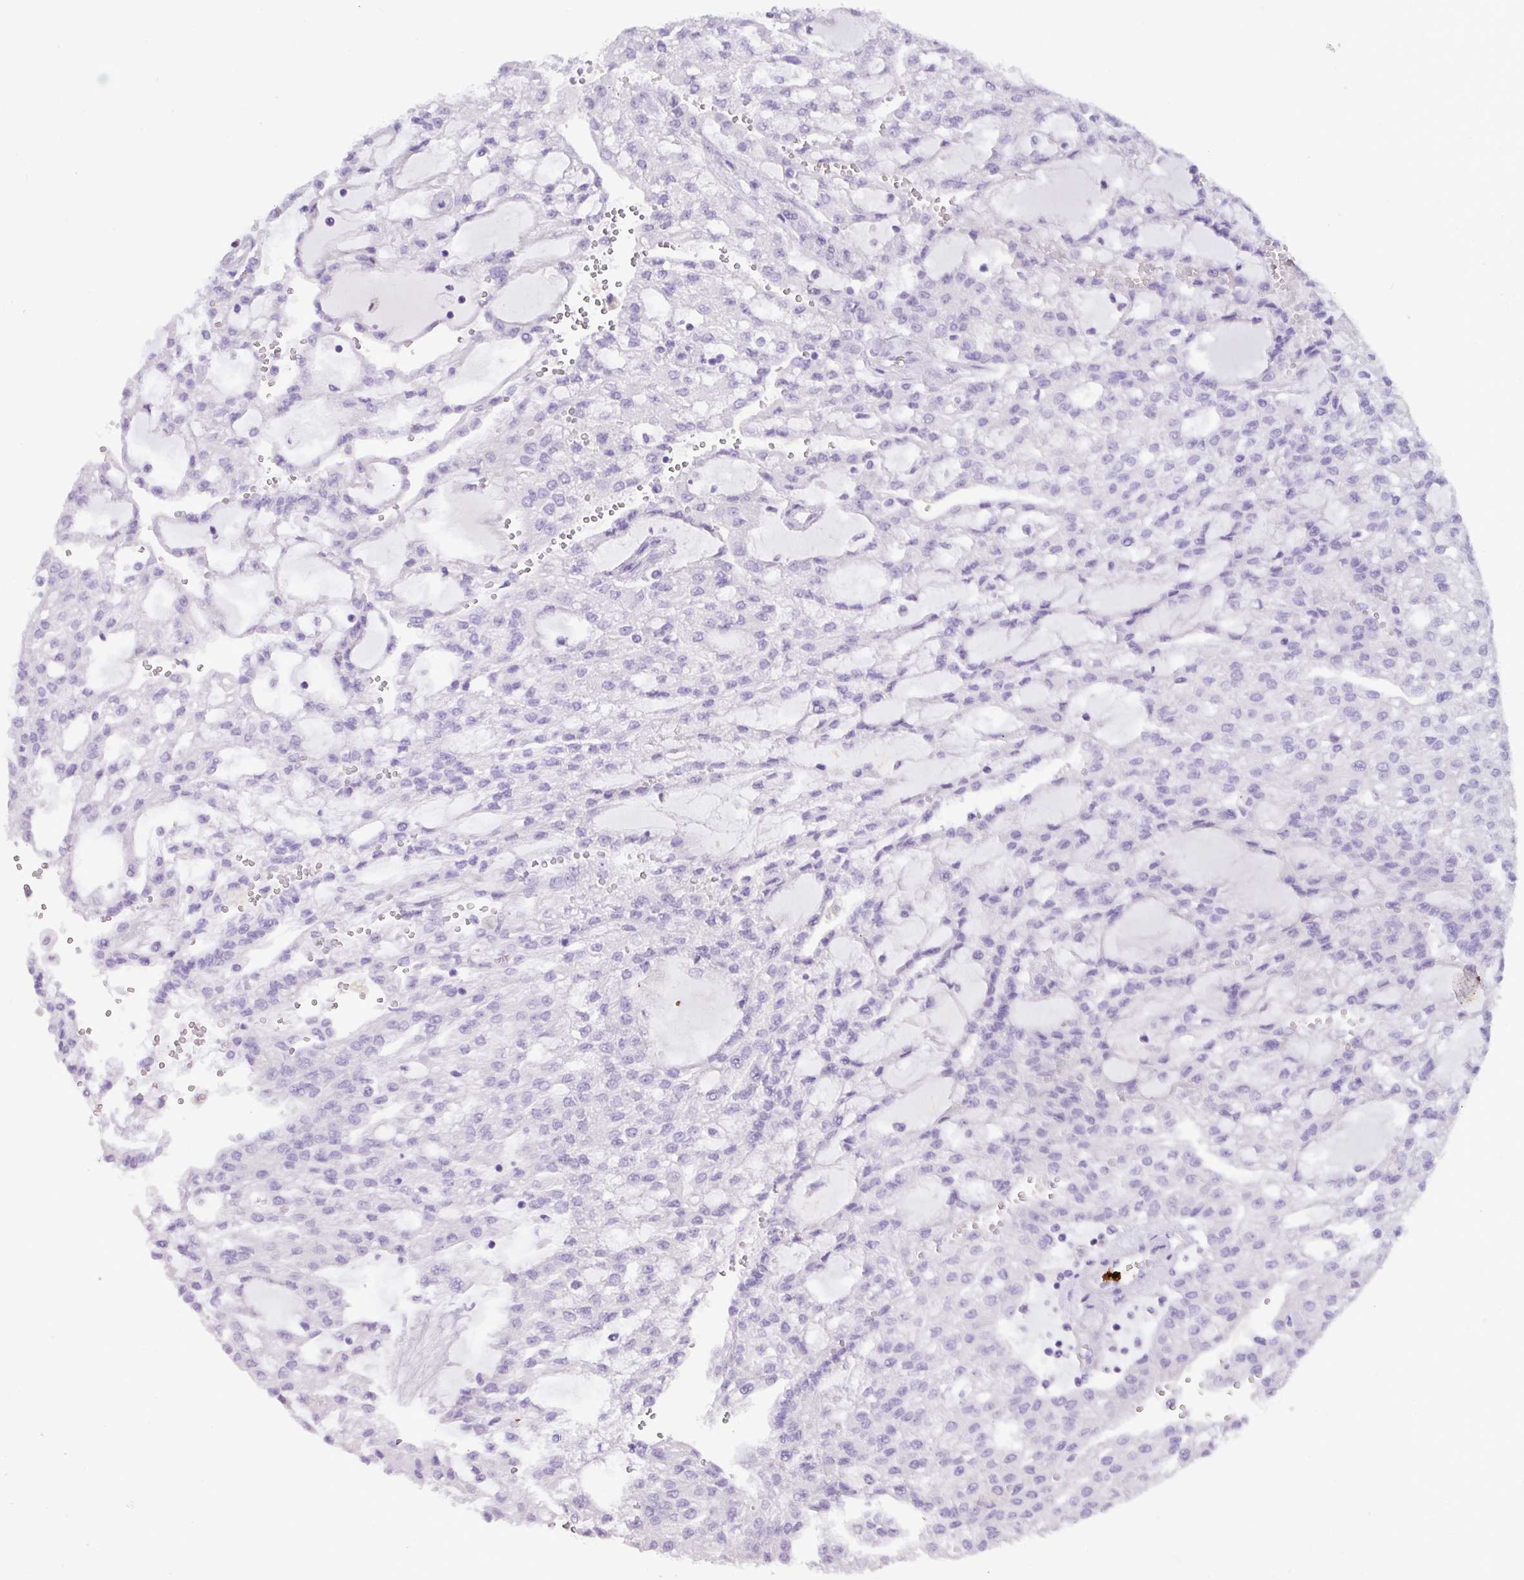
{"staining": {"intensity": "negative", "quantity": "none", "location": "none"}, "tissue": "renal cancer", "cell_type": "Tumor cells", "image_type": "cancer", "snomed": [{"axis": "morphology", "description": "Adenocarcinoma, NOS"}, {"axis": "topography", "description": "Kidney"}], "caption": "The histopathology image reveals no significant expression in tumor cells of renal cancer (adenocarcinoma).", "gene": "MRM2", "patient": {"sex": "male", "age": 63}}